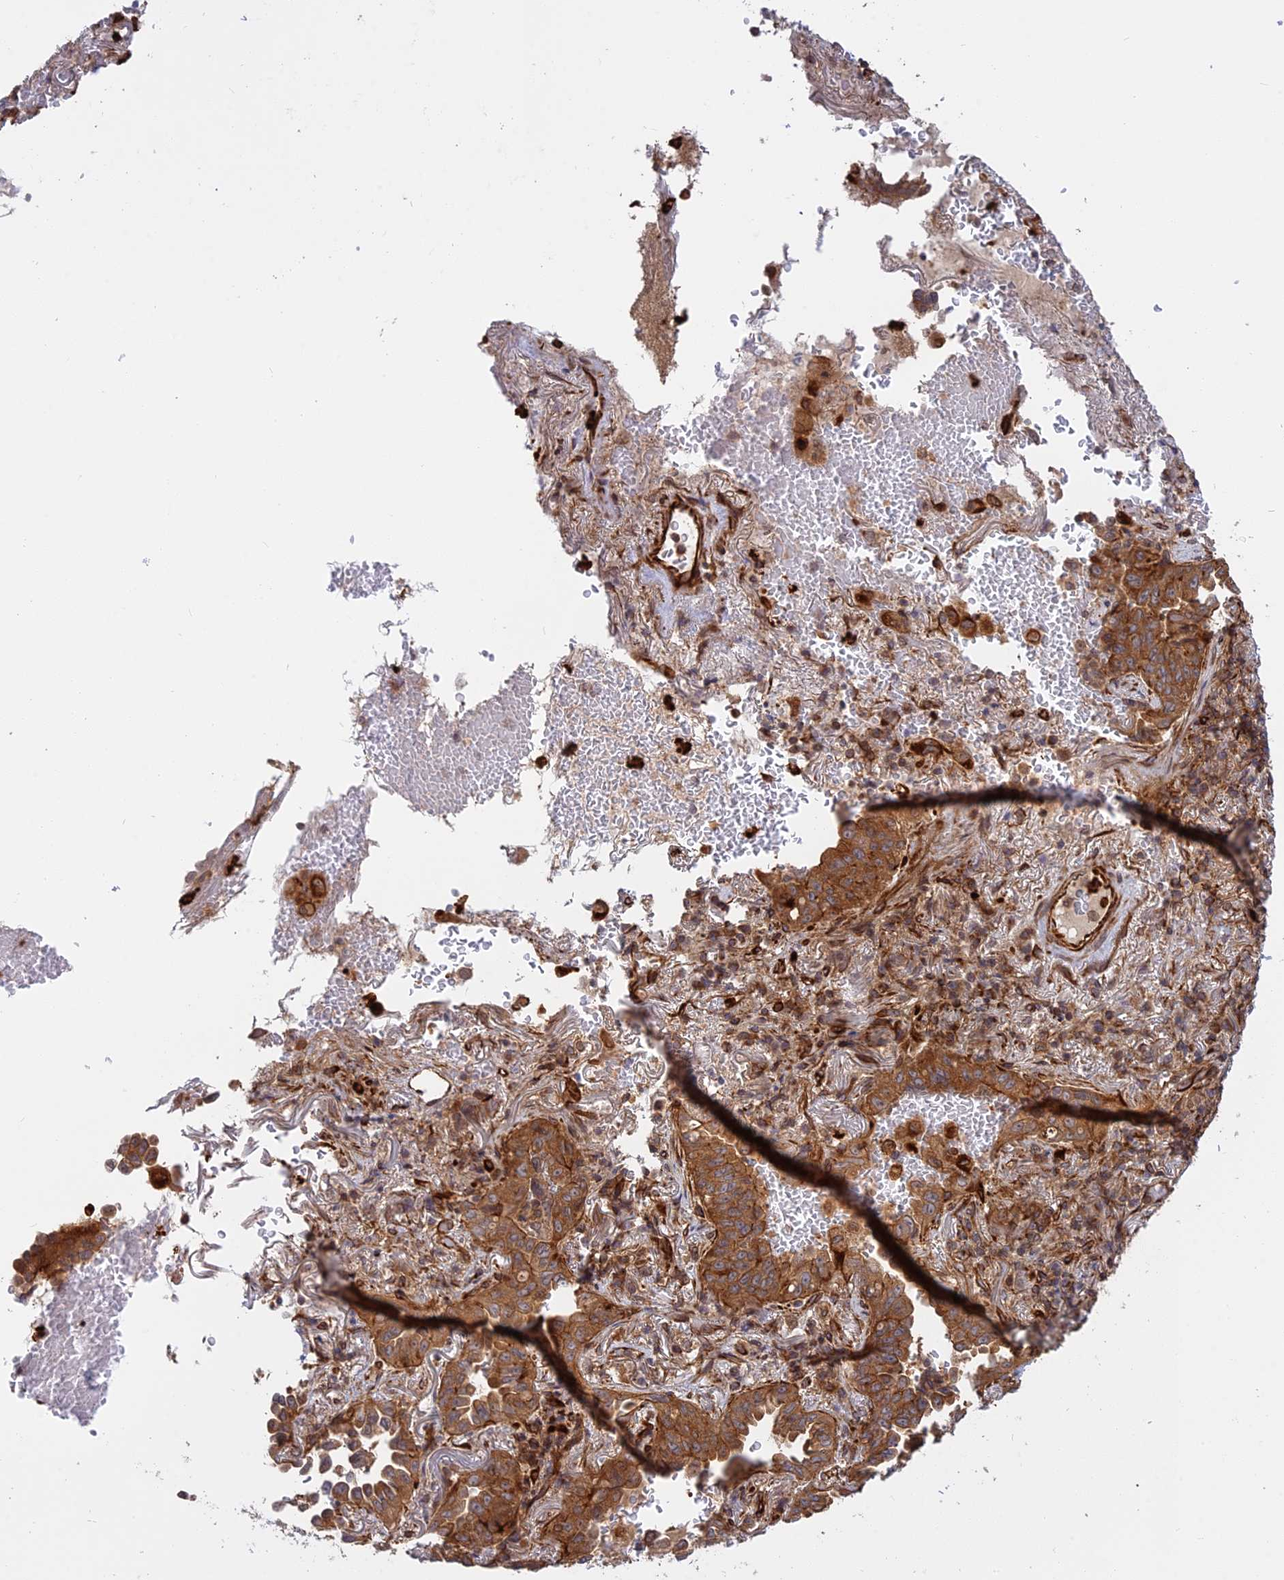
{"staining": {"intensity": "moderate", "quantity": ">75%", "location": "cytoplasmic/membranous"}, "tissue": "lung cancer", "cell_type": "Tumor cells", "image_type": "cancer", "snomed": [{"axis": "morphology", "description": "Adenocarcinoma, NOS"}, {"axis": "topography", "description": "Lung"}], "caption": "DAB immunohistochemical staining of human adenocarcinoma (lung) shows moderate cytoplasmic/membranous protein expression in about >75% of tumor cells.", "gene": "PHLDB3", "patient": {"sex": "female", "age": 69}}